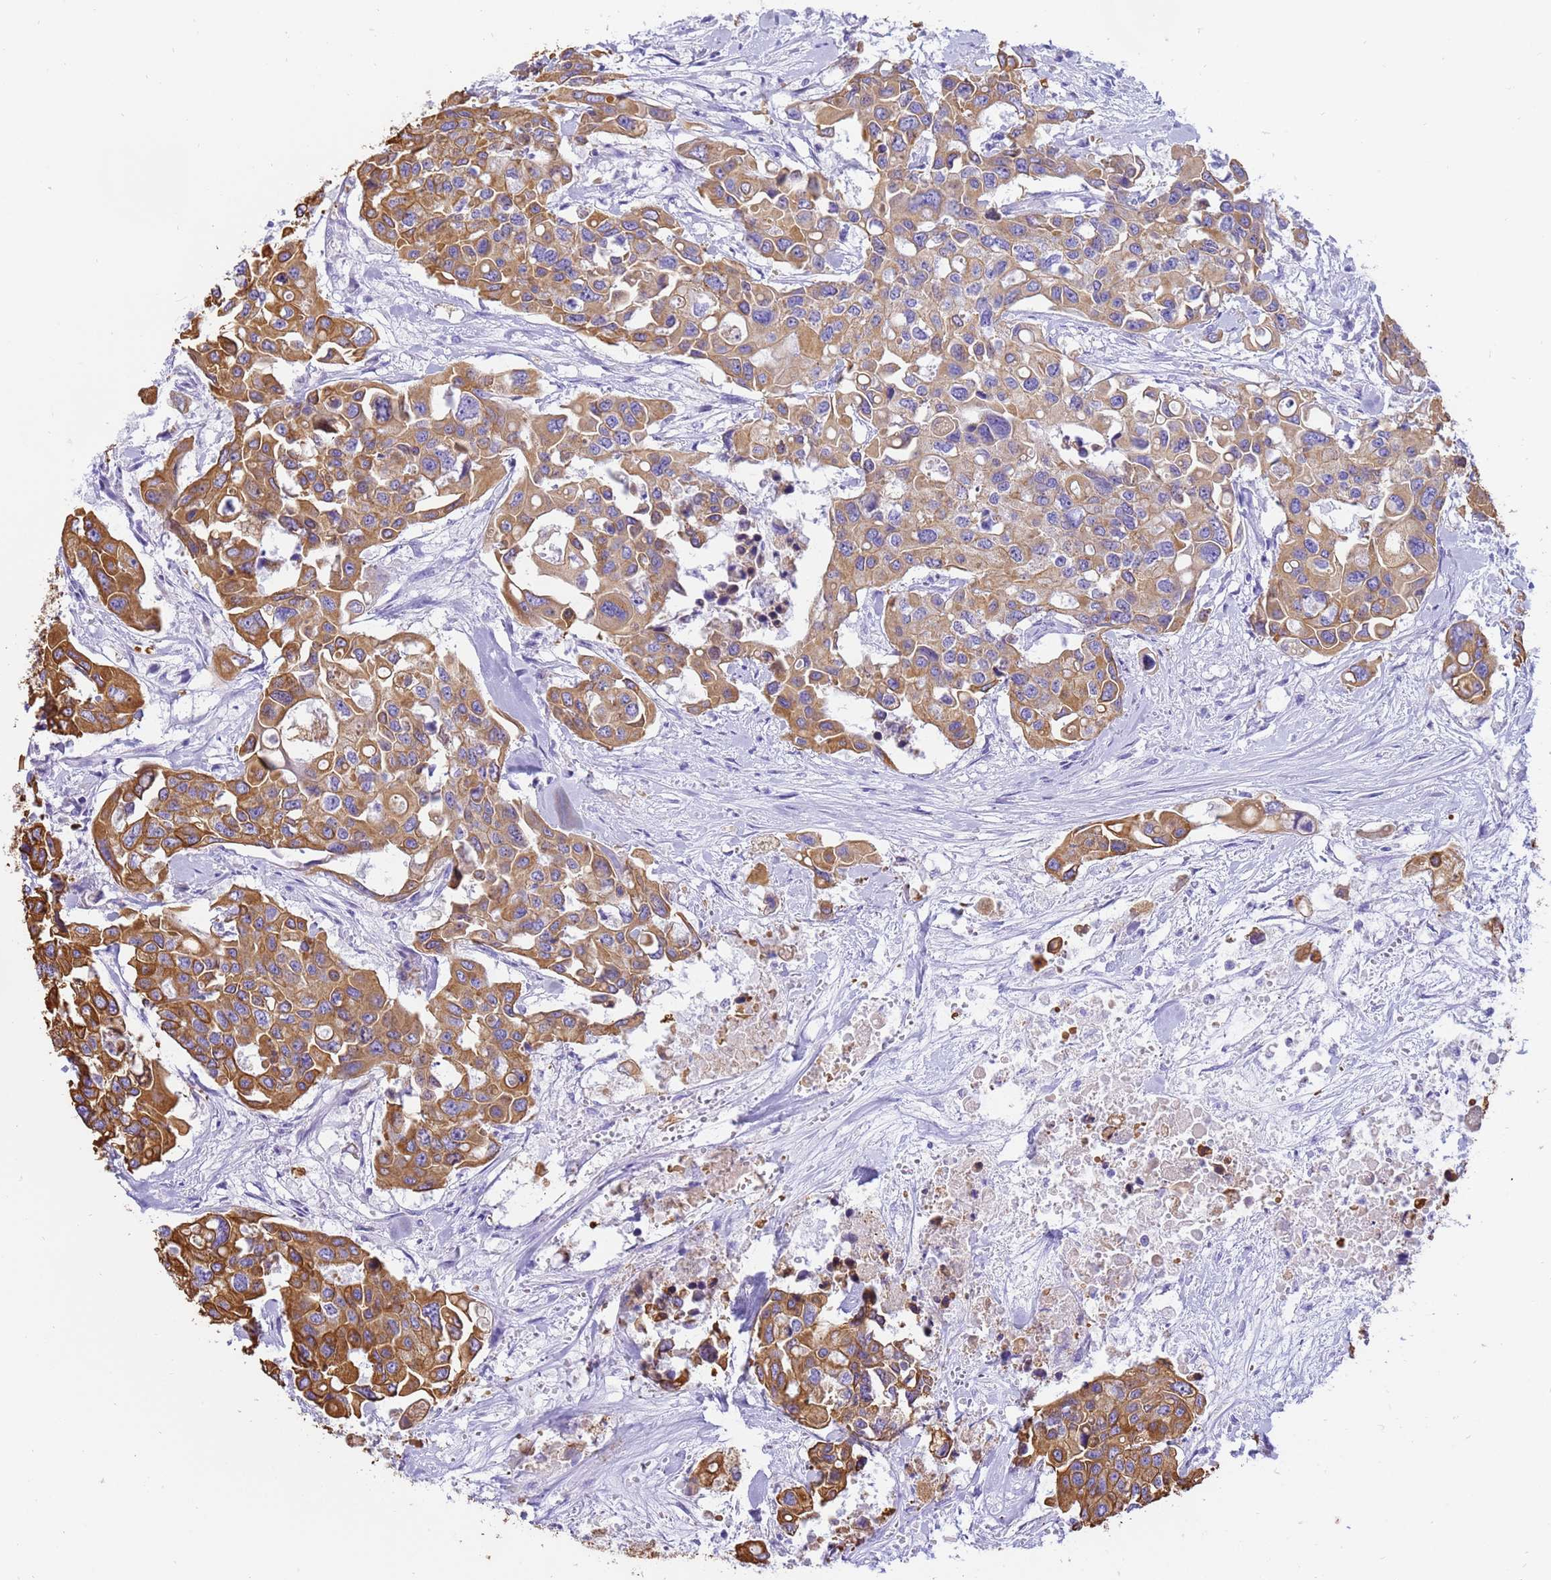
{"staining": {"intensity": "moderate", "quantity": ">75%", "location": "cytoplasmic/membranous"}, "tissue": "colorectal cancer", "cell_type": "Tumor cells", "image_type": "cancer", "snomed": [{"axis": "morphology", "description": "Adenocarcinoma, NOS"}, {"axis": "topography", "description": "Colon"}], "caption": "There is medium levels of moderate cytoplasmic/membranous staining in tumor cells of colorectal cancer (adenocarcinoma), as demonstrated by immunohistochemical staining (brown color).", "gene": "PIEZO2", "patient": {"sex": "male", "age": 77}}